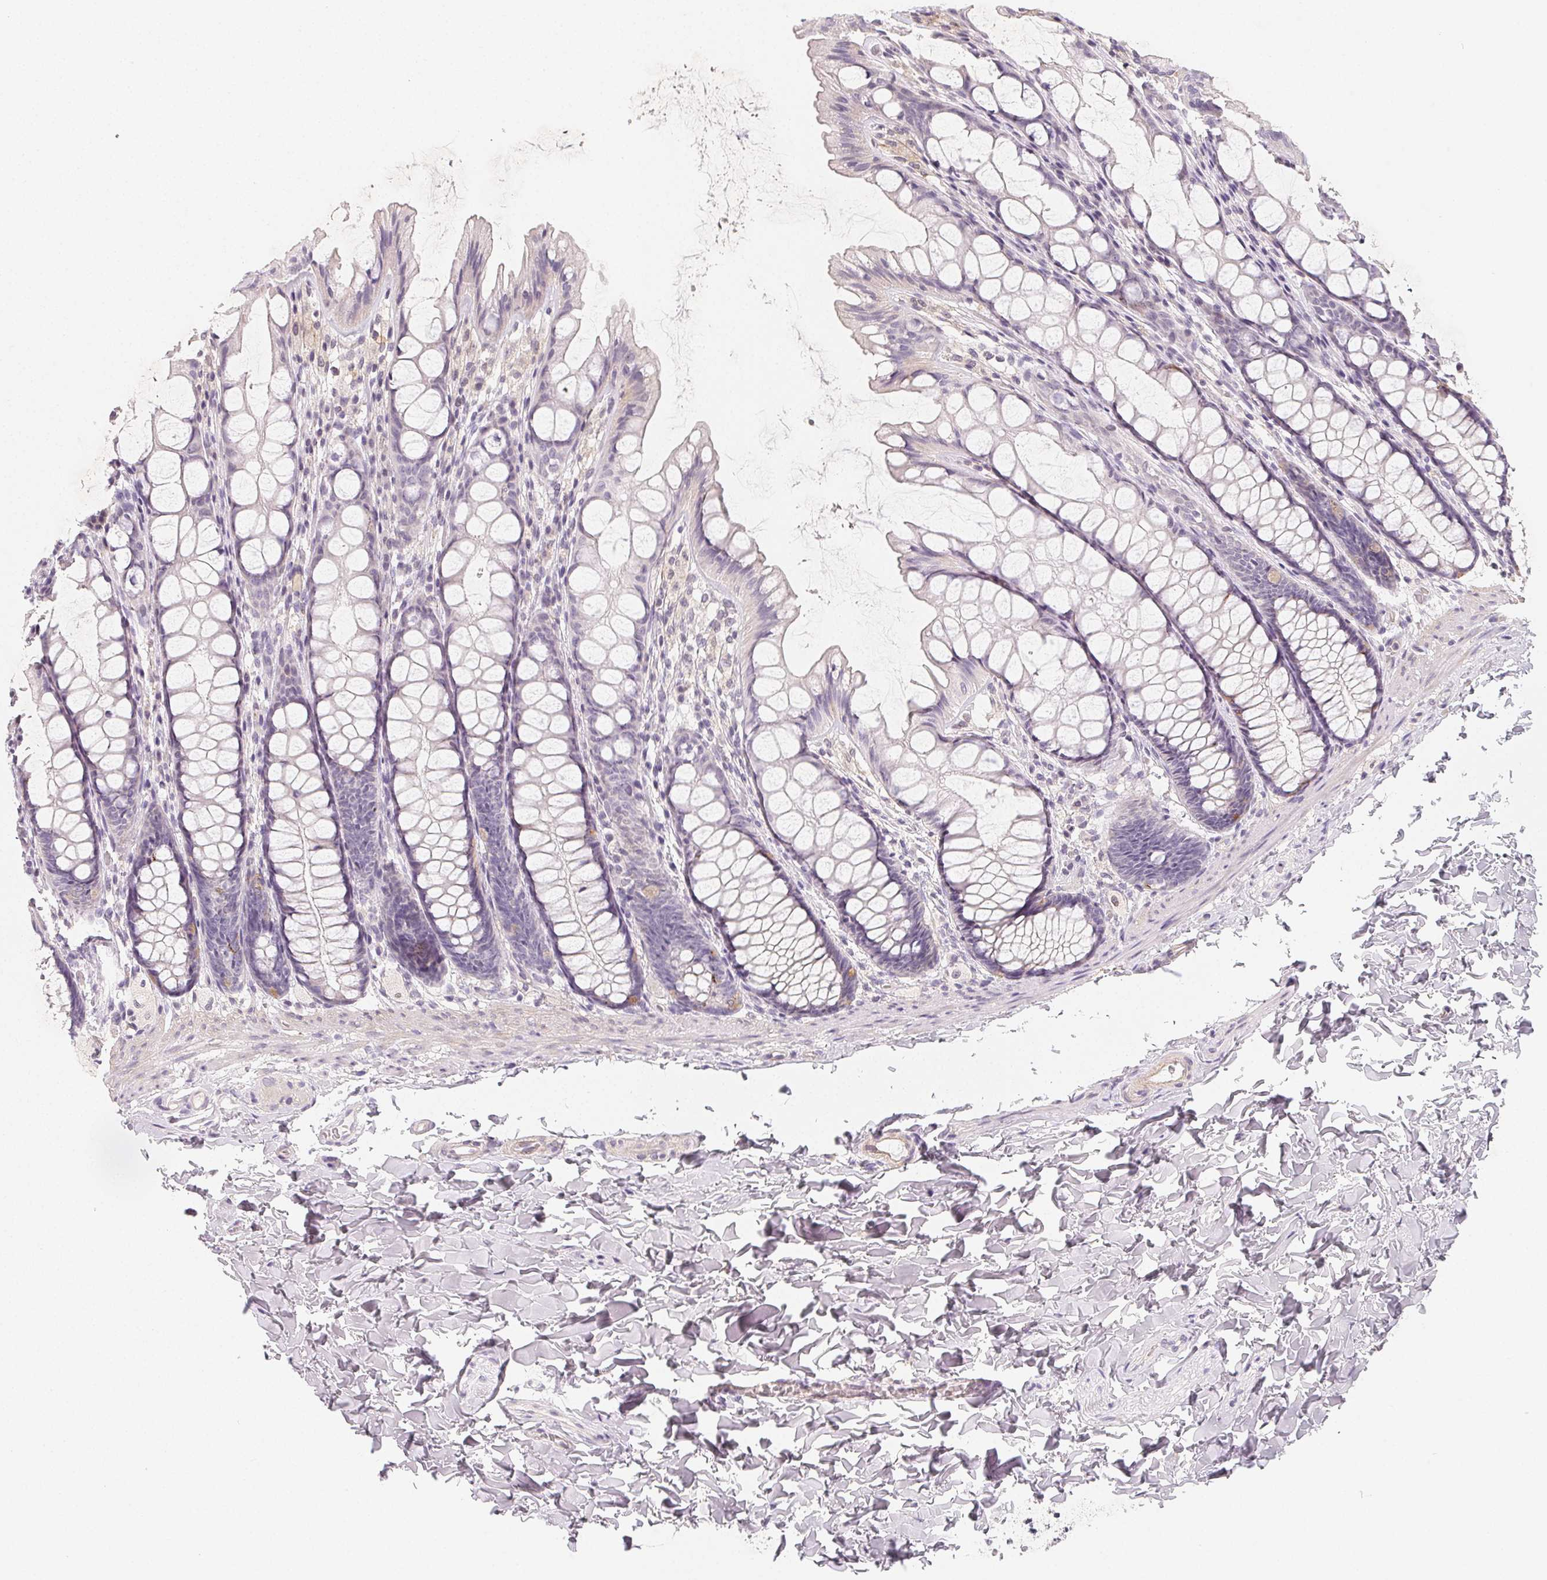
{"staining": {"intensity": "negative", "quantity": "none", "location": "none"}, "tissue": "colon", "cell_type": "Endothelial cells", "image_type": "normal", "snomed": [{"axis": "morphology", "description": "Normal tissue, NOS"}, {"axis": "topography", "description": "Colon"}], "caption": "A photomicrograph of colon stained for a protein shows no brown staining in endothelial cells. (DAB immunohistochemistry, high magnification).", "gene": "LRRC23", "patient": {"sex": "male", "age": 47}}